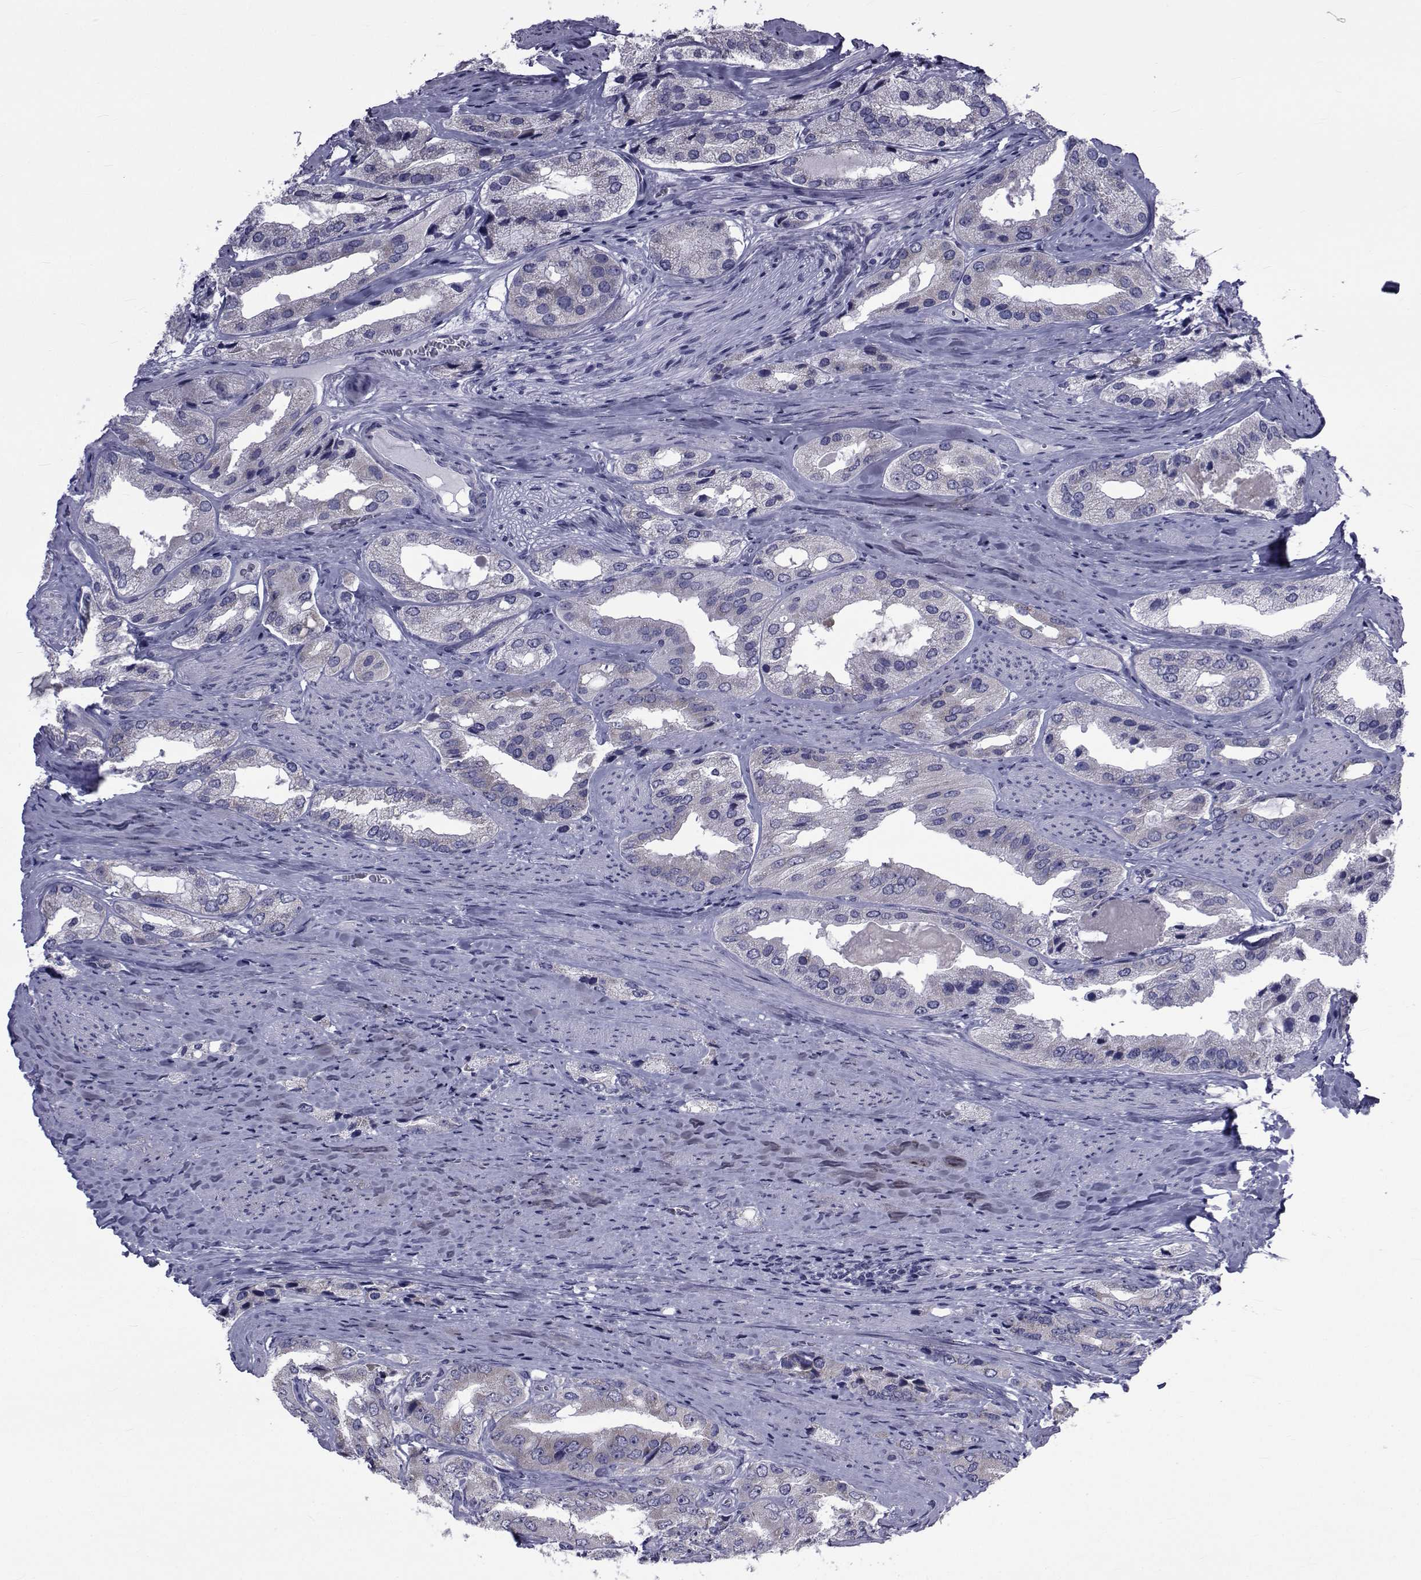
{"staining": {"intensity": "negative", "quantity": "none", "location": "none"}, "tissue": "prostate cancer", "cell_type": "Tumor cells", "image_type": "cancer", "snomed": [{"axis": "morphology", "description": "Adenocarcinoma, Low grade"}, {"axis": "topography", "description": "Prostate"}], "caption": "Tumor cells show no significant protein positivity in prostate cancer.", "gene": "GKAP1", "patient": {"sex": "male", "age": 69}}